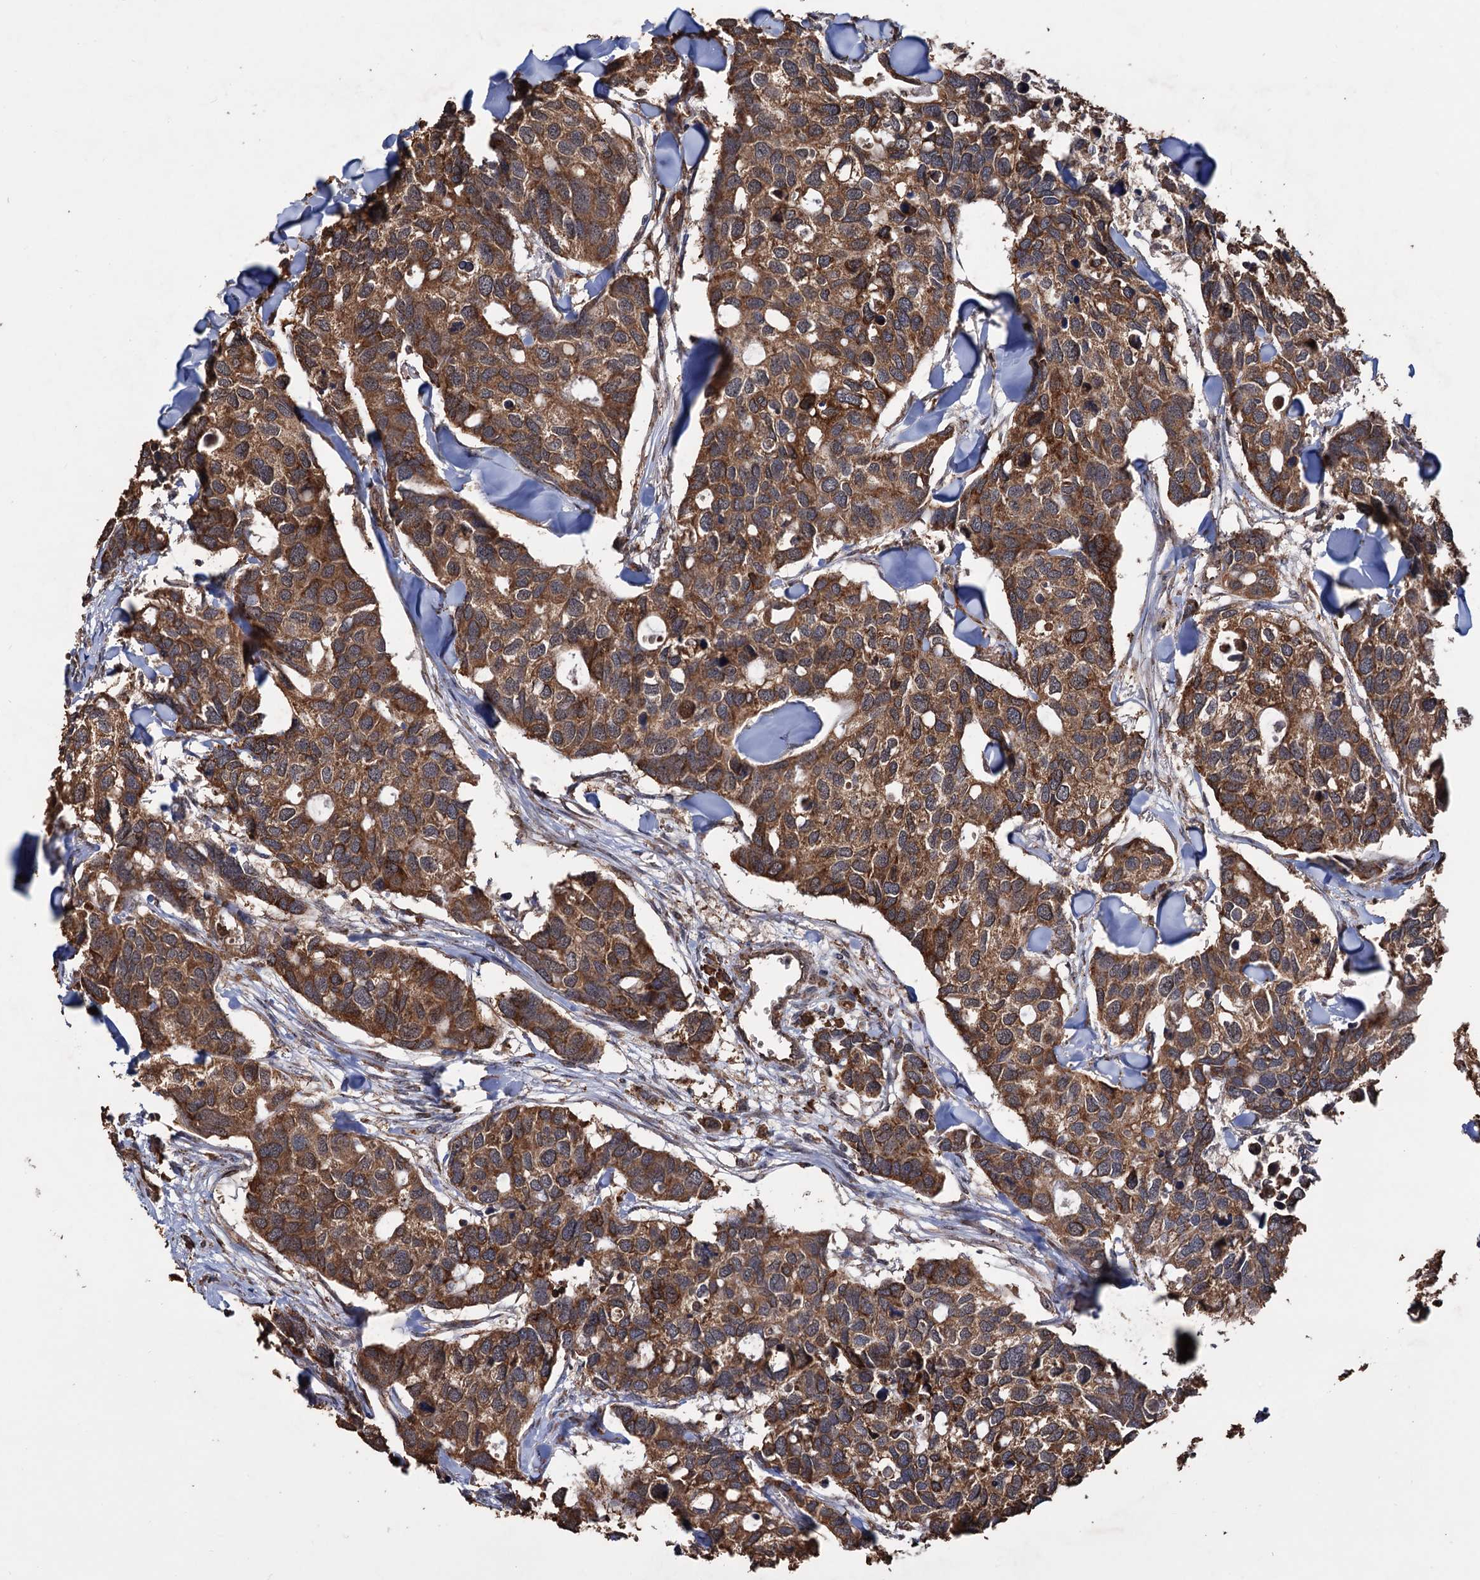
{"staining": {"intensity": "moderate", "quantity": ">75%", "location": "cytoplasmic/membranous"}, "tissue": "breast cancer", "cell_type": "Tumor cells", "image_type": "cancer", "snomed": [{"axis": "morphology", "description": "Duct carcinoma"}, {"axis": "topography", "description": "Breast"}], "caption": "This histopathology image reveals immunohistochemistry staining of breast cancer, with medium moderate cytoplasmic/membranous positivity in approximately >75% of tumor cells.", "gene": "TBC1D12", "patient": {"sex": "female", "age": 83}}